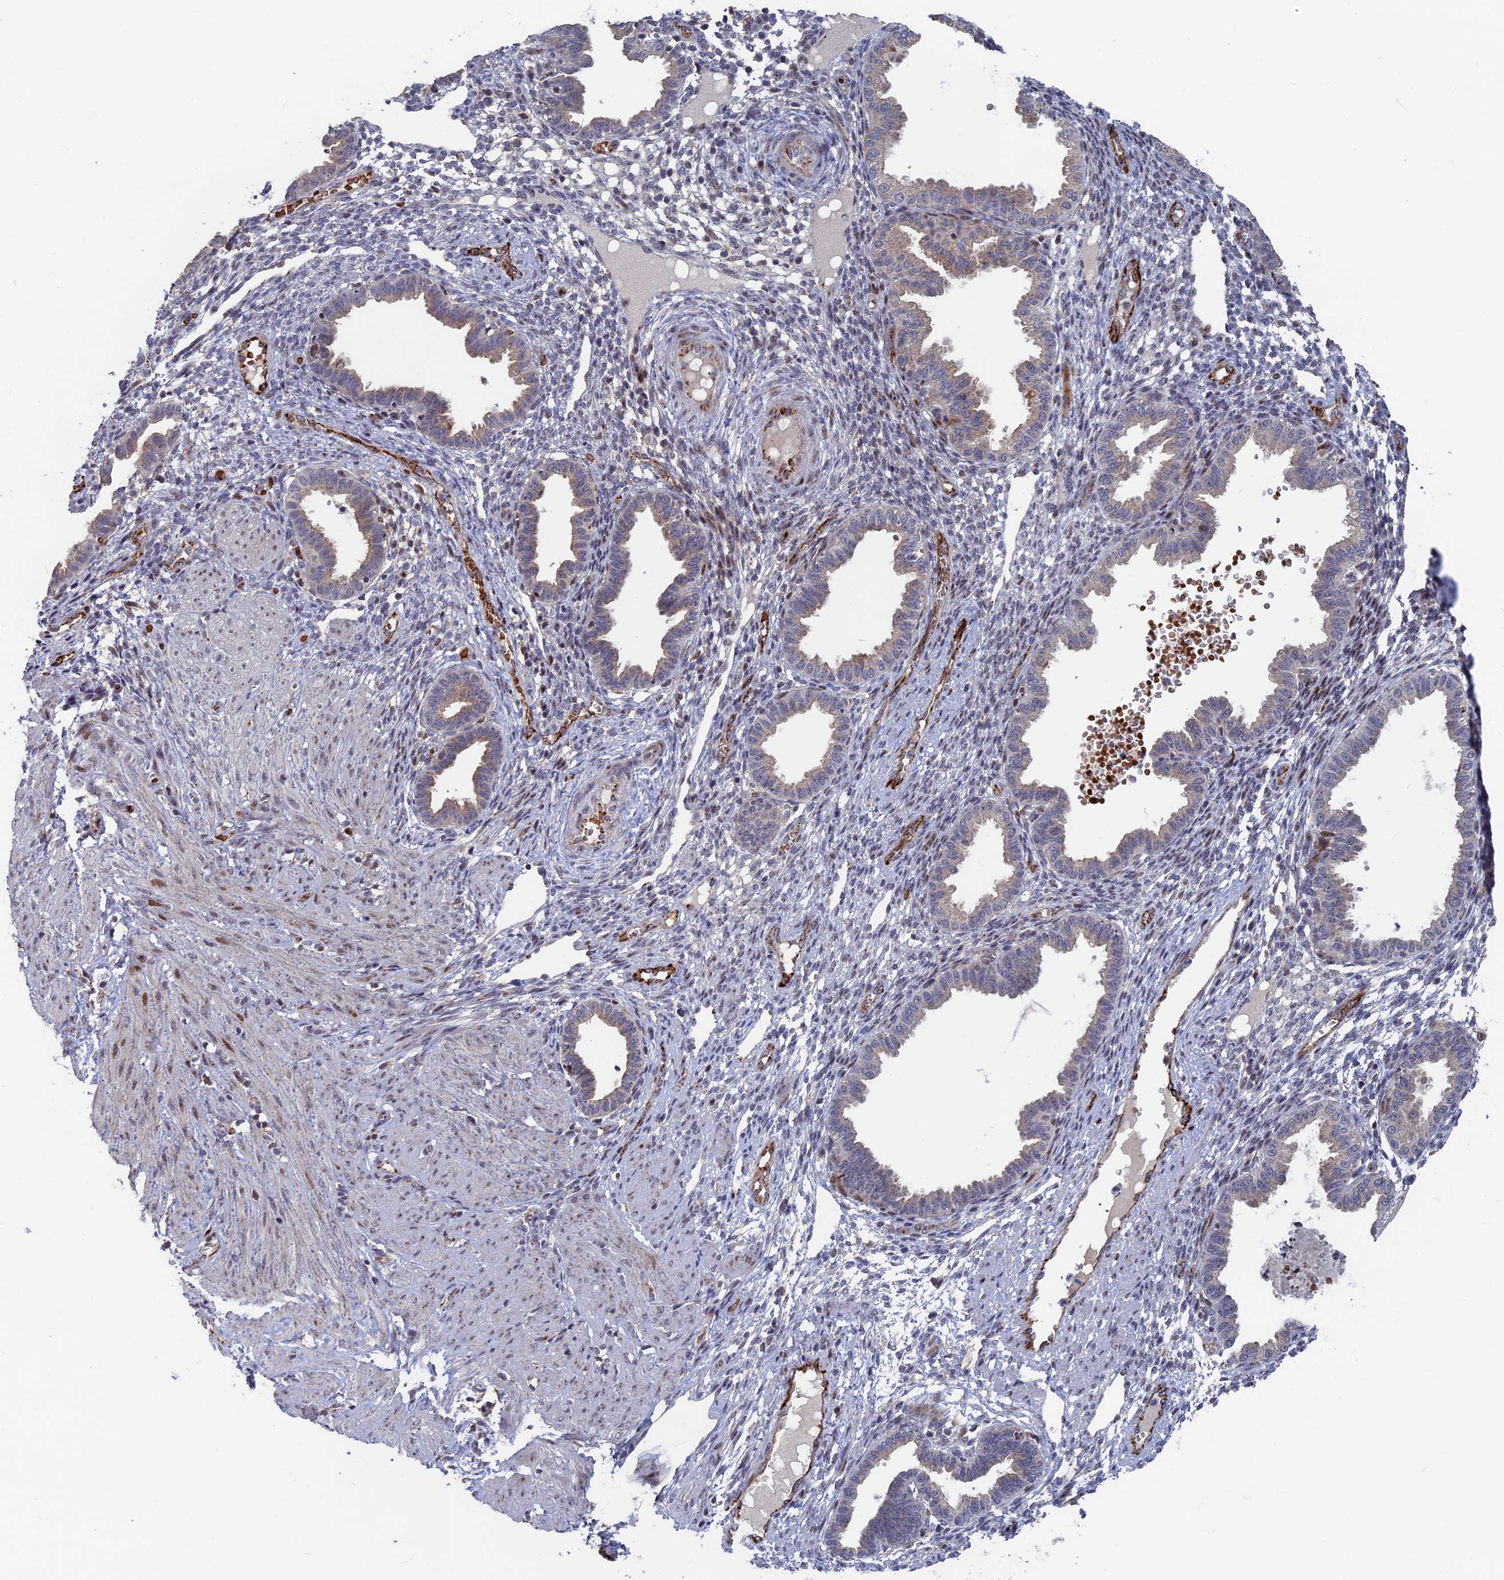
{"staining": {"intensity": "negative", "quantity": "none", "location": "none"}, "tissue": "endometrium", "cell_type": "Cells in endometrial stroma", "image_type": "normal", "snomed": [{"axis": "morphology", "description": "Normal tissue, NOS"}, {"axis": "topography", "description": "Endometrium"}], "caption": "High power microscopy image of an immunohistochemistry image of normal endometrium, revealing no significant positivity in cells in endometrial stroma. The staining was performed using DAB to visualize the protein expression in brown, while the nuclei were stained in blue with hematoxylin (Magnification: 20x).", "gene": "SH3D21", "patient": {"sex": "female", "age": 33}}